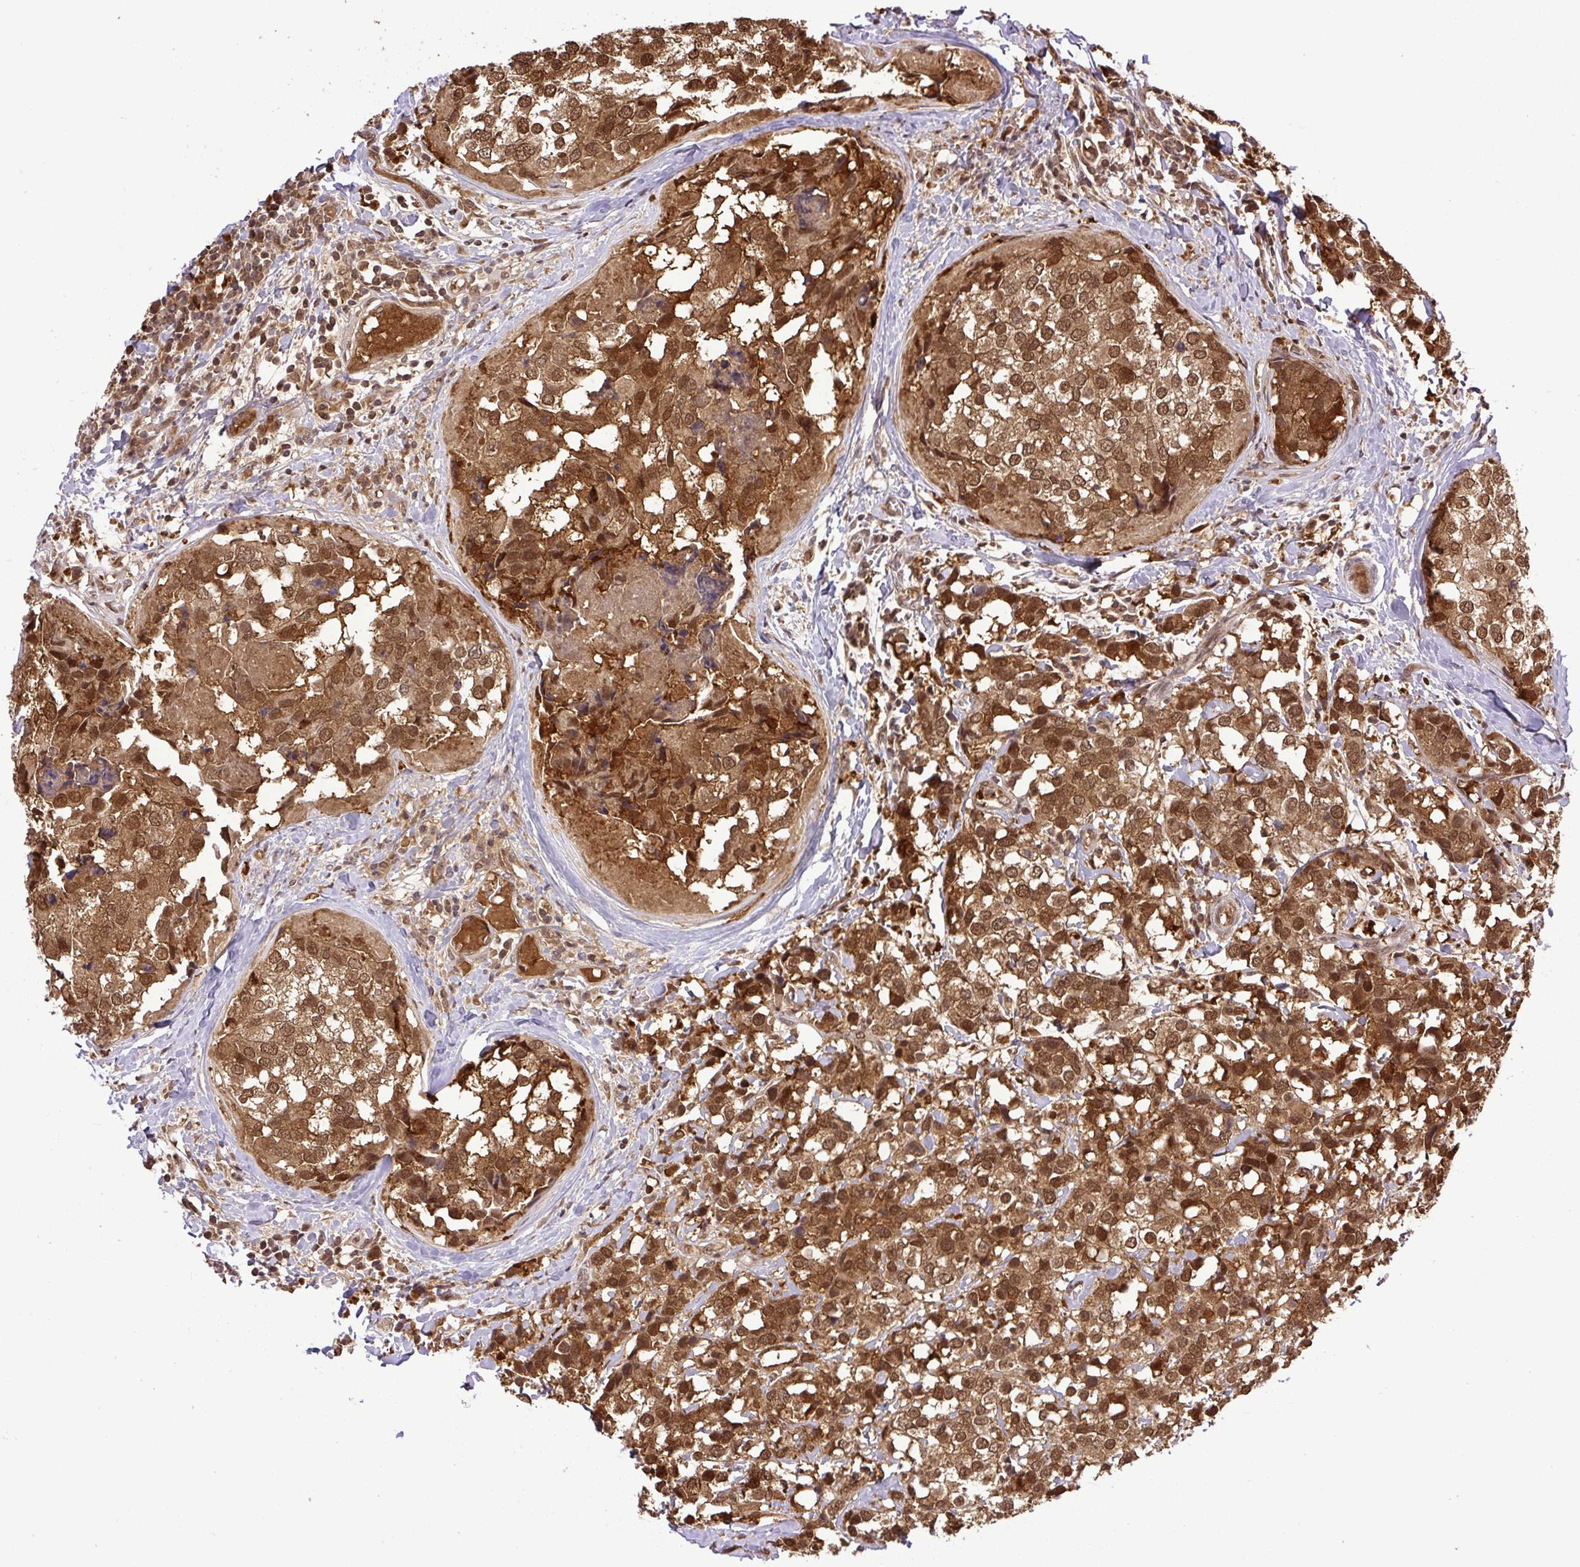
{"staining": {"intensity": "strong", "quantity": ">75%", "location": "cytoplasmic/membranous,nuclear"}, "tissue": "breast cancer", "cell_type": "Tumor cells", "image_type": "cancer", "snomed": [{"axis": "morphology", "description": "Lobular carcinoma"}, {"axis": "topography", "description": "Breast"}], "caption": "This is a micrograph of immunohistochemistry (IHC) staining of lobular carcinoma (breast), which shows strong expression in the cytoplasmic/membranous and nuclear of tumor cells.", "gene": "SGTA", "patient": {"sex": "female", "age": 59}}